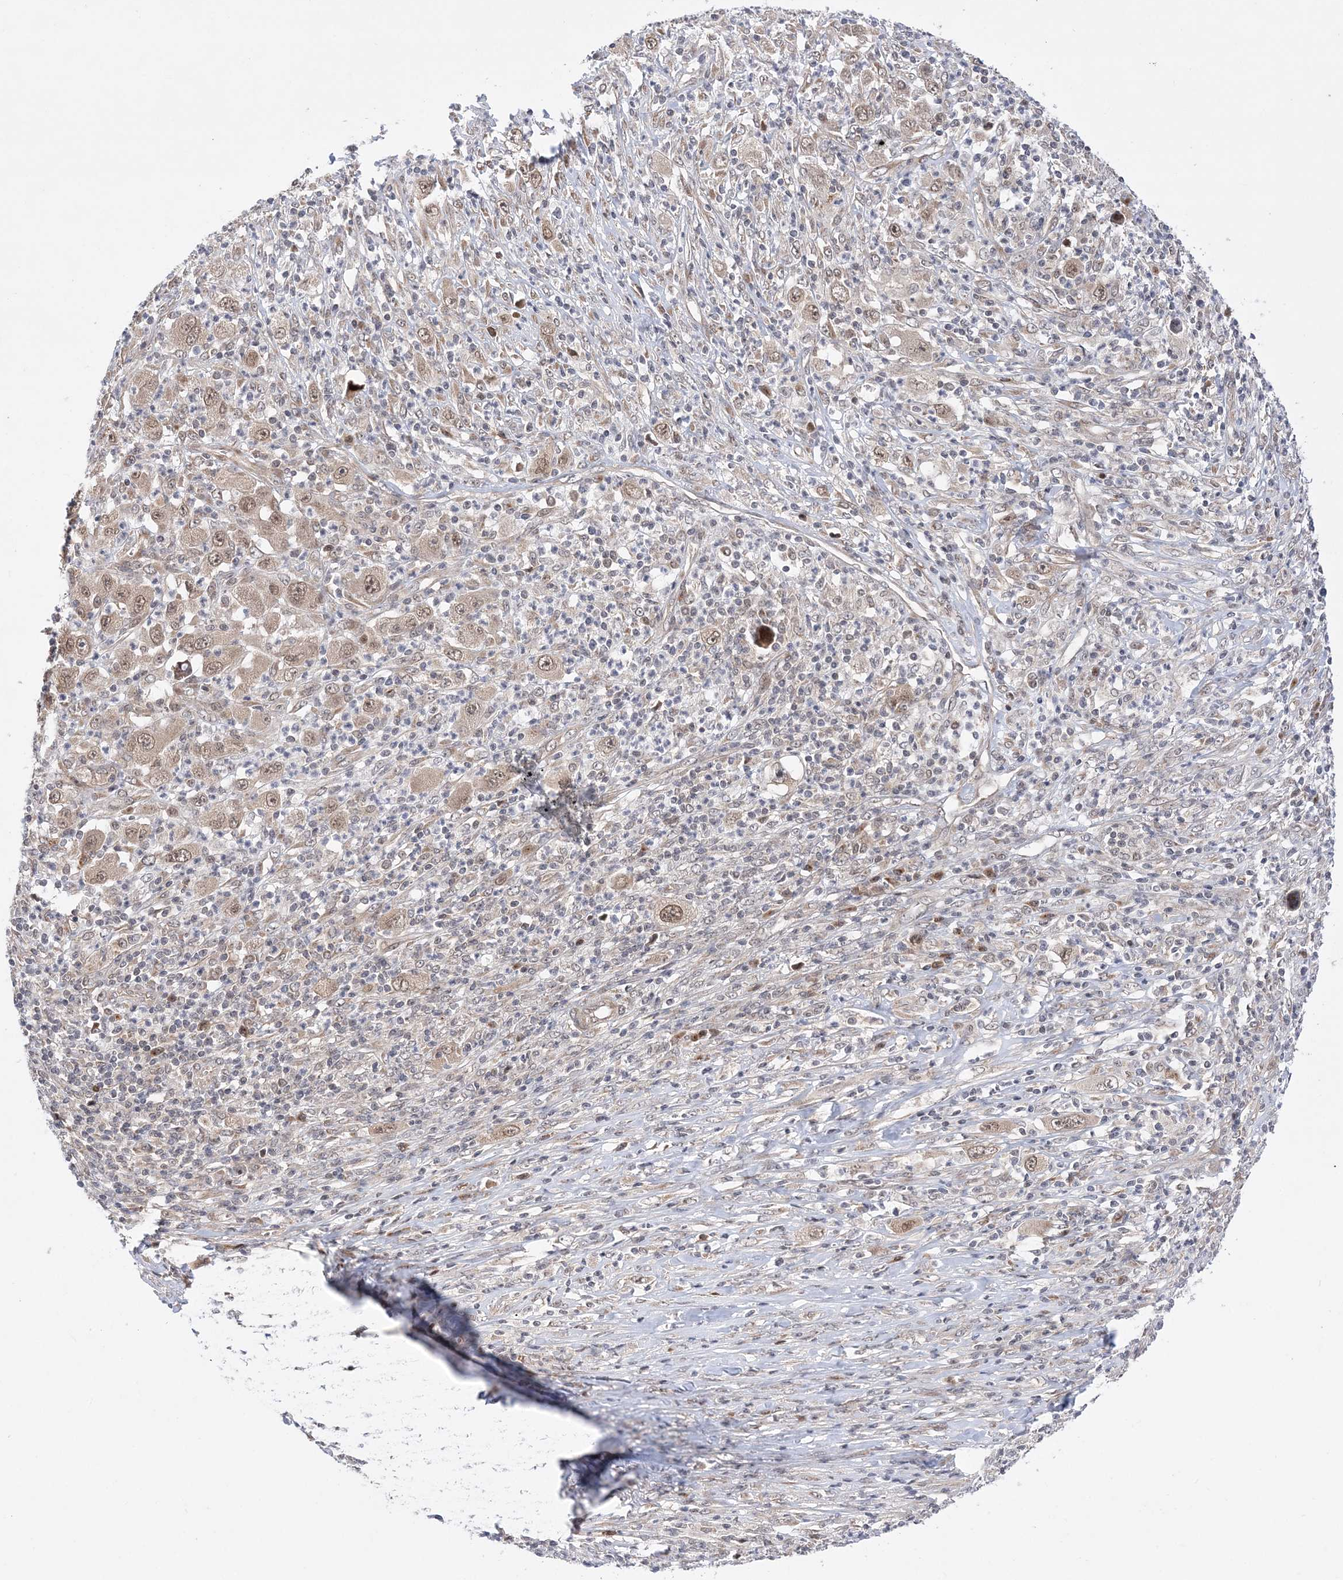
{"staining": {"intensity": "weak", "quantity": ">75%", "location": "nuclear"}, "tissue": "melanoma", "cell_type": "Tumor cells", "image_type": "cancer", "snomed": [{"axis": "morphology", "description": "Malignant melanoma, Metastatic site"}, {"axis": "topography", "description": "Skin"}], "caption": "A low amount of weak nuclear staining is identified in approximately >75% of tumor cells in malignant melanoma (metastatic site) tissue. The staining was performed using DAB (3,3'-diaminobenzidine) to visualize the protein expression in brown, while the nuclei were stained in blue with hematoxylin (Magnification: 20x).", "gene": "ANAPC15", "patient": {"sex": "female", "age": 56}}